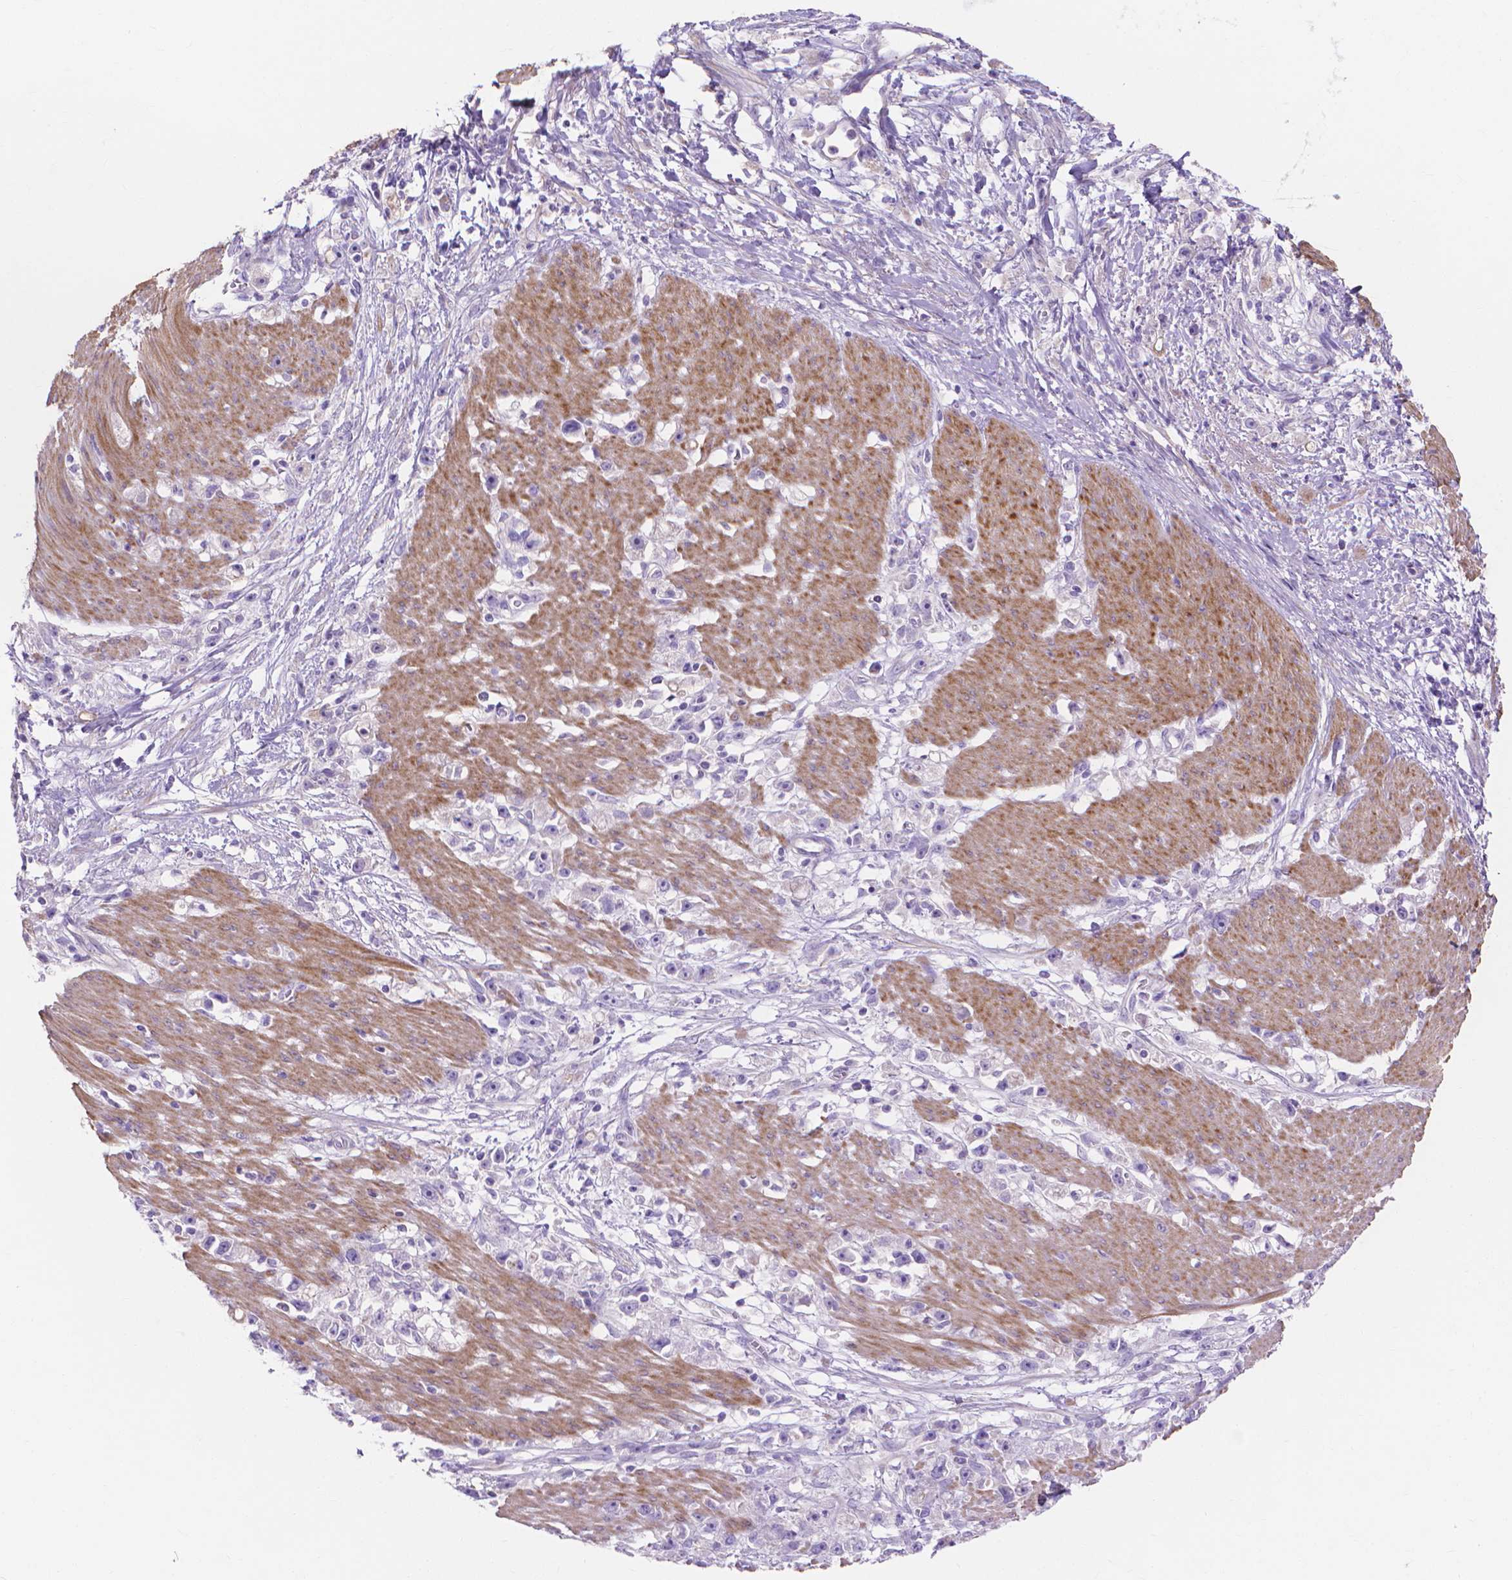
{"staining": {"intensity": "negative", "quantity": "none", "location": "none"}, "tissue": "stomach cancer", "cell_type": "Tumor cells", "image_type": "cancer", "snomed": [{"axis": "morphology", "description": "Adenocarcinoma, NOS"}, {"axis": "topography", "description": "Stomach"}], "caption": "Adenocarcinoma (stomach) was stained to show a protein in brown. There is no significant staining in tumor cells.", "gene": "MBLAC1", "patient": {"sex": "female", "age": 59}}